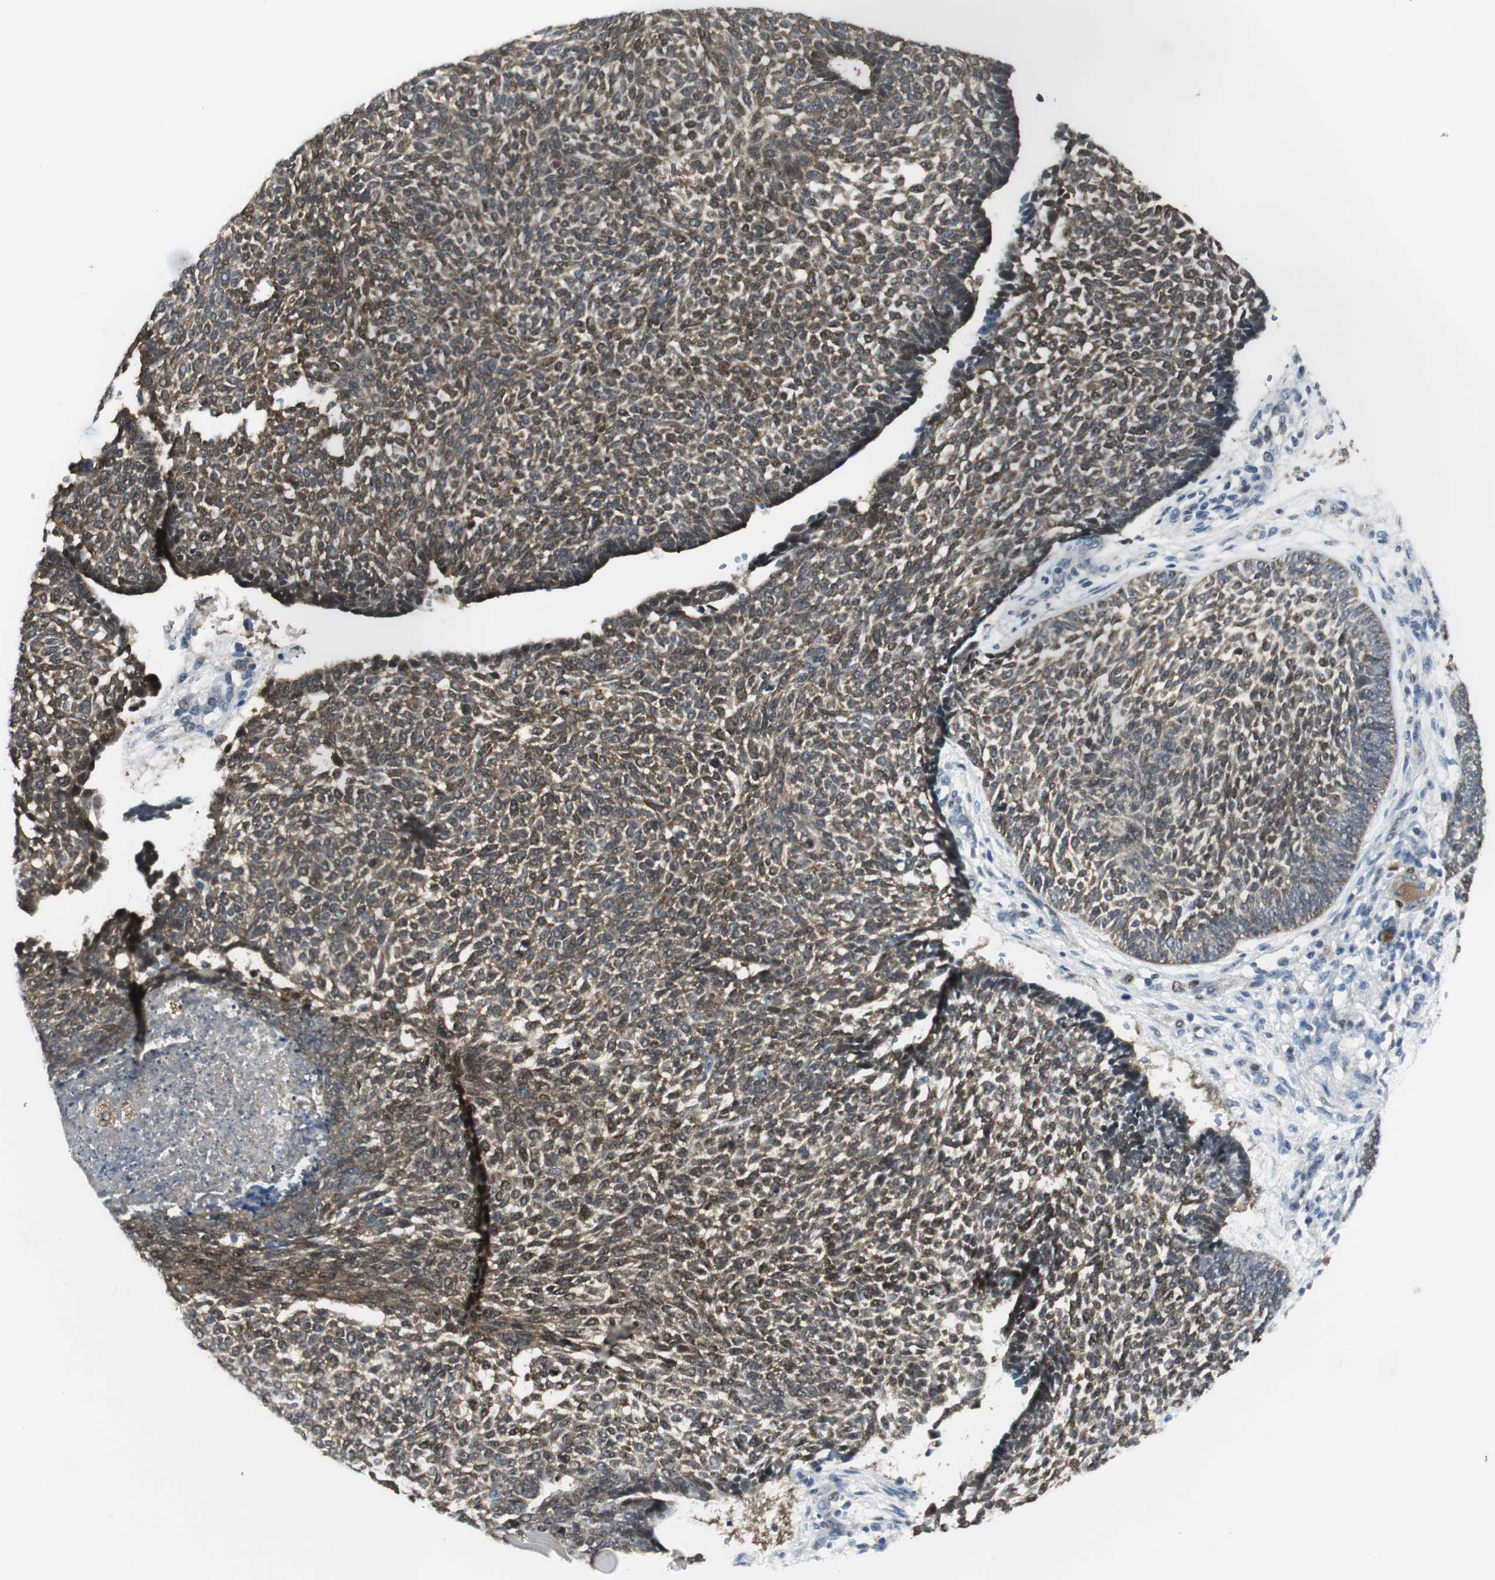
{"staining": {"intensity": "moderate", "quantity": ">75%", "location": "cytoplasmic/membranous,nuclear"}, "tissue": "skin cancer", "cell_type": "Tumor cells", "image_type": "cancer", "snomed": [{"axis": "morphology", "description": "Normal tissue, NOS"}, {"axis": "morphology", "description": "Basal cell carcinoma"}, {"axis": "topography", "description": "Skin"}], "caption": "Immunohistochemical staining of basal cell carcinoma (skin) shows moderate cytoplasmic/membranous and nuclear protein positivity in approximately >75% of tumor cells.", "gene": "FHL2", "patient": {"sex": "male", "age": 87}}